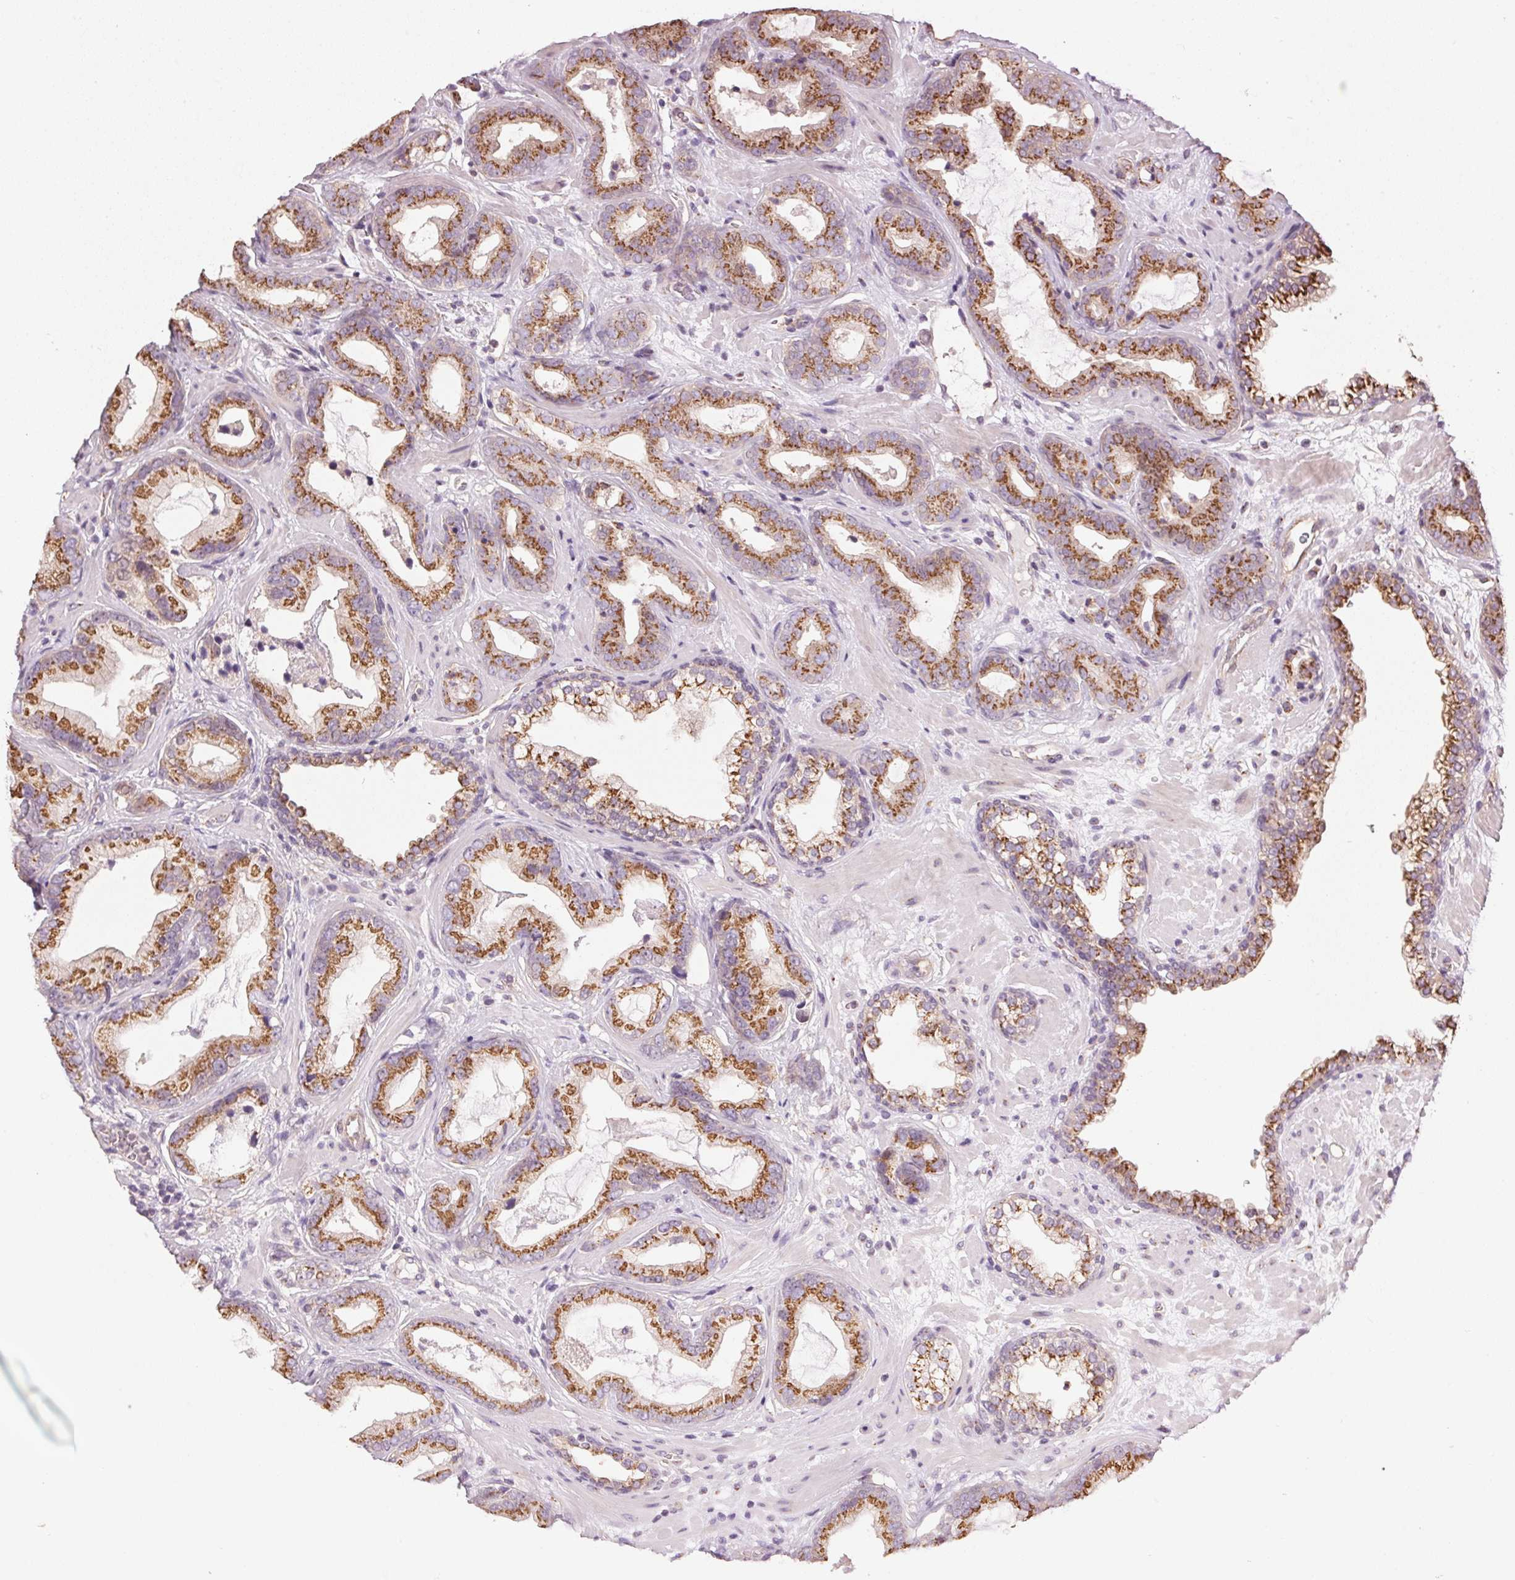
{"staining": {"intensity": "moderate", "quantity": ">75%", "location": "cytoplasmic/membranous"}, "tissue": "prostate cancer", "cell_type": "Tumor cells", "image_type": "cancer", "snomed": [{"axis": "morphology", "description": "Adenocarcinoma, Low grade"}, {"axis": "topography", "description": "Prostate"}], "caption": "Immunohistochemical staining of human prostate cancer (adenocarcinoma (low-grade)) demonstrates moderate cytoplasmic/membranous protein staining in approximately >75% of tumor cells.", "gene": "GOLPH3", "patient": {"sex": "male", "age": 62}}